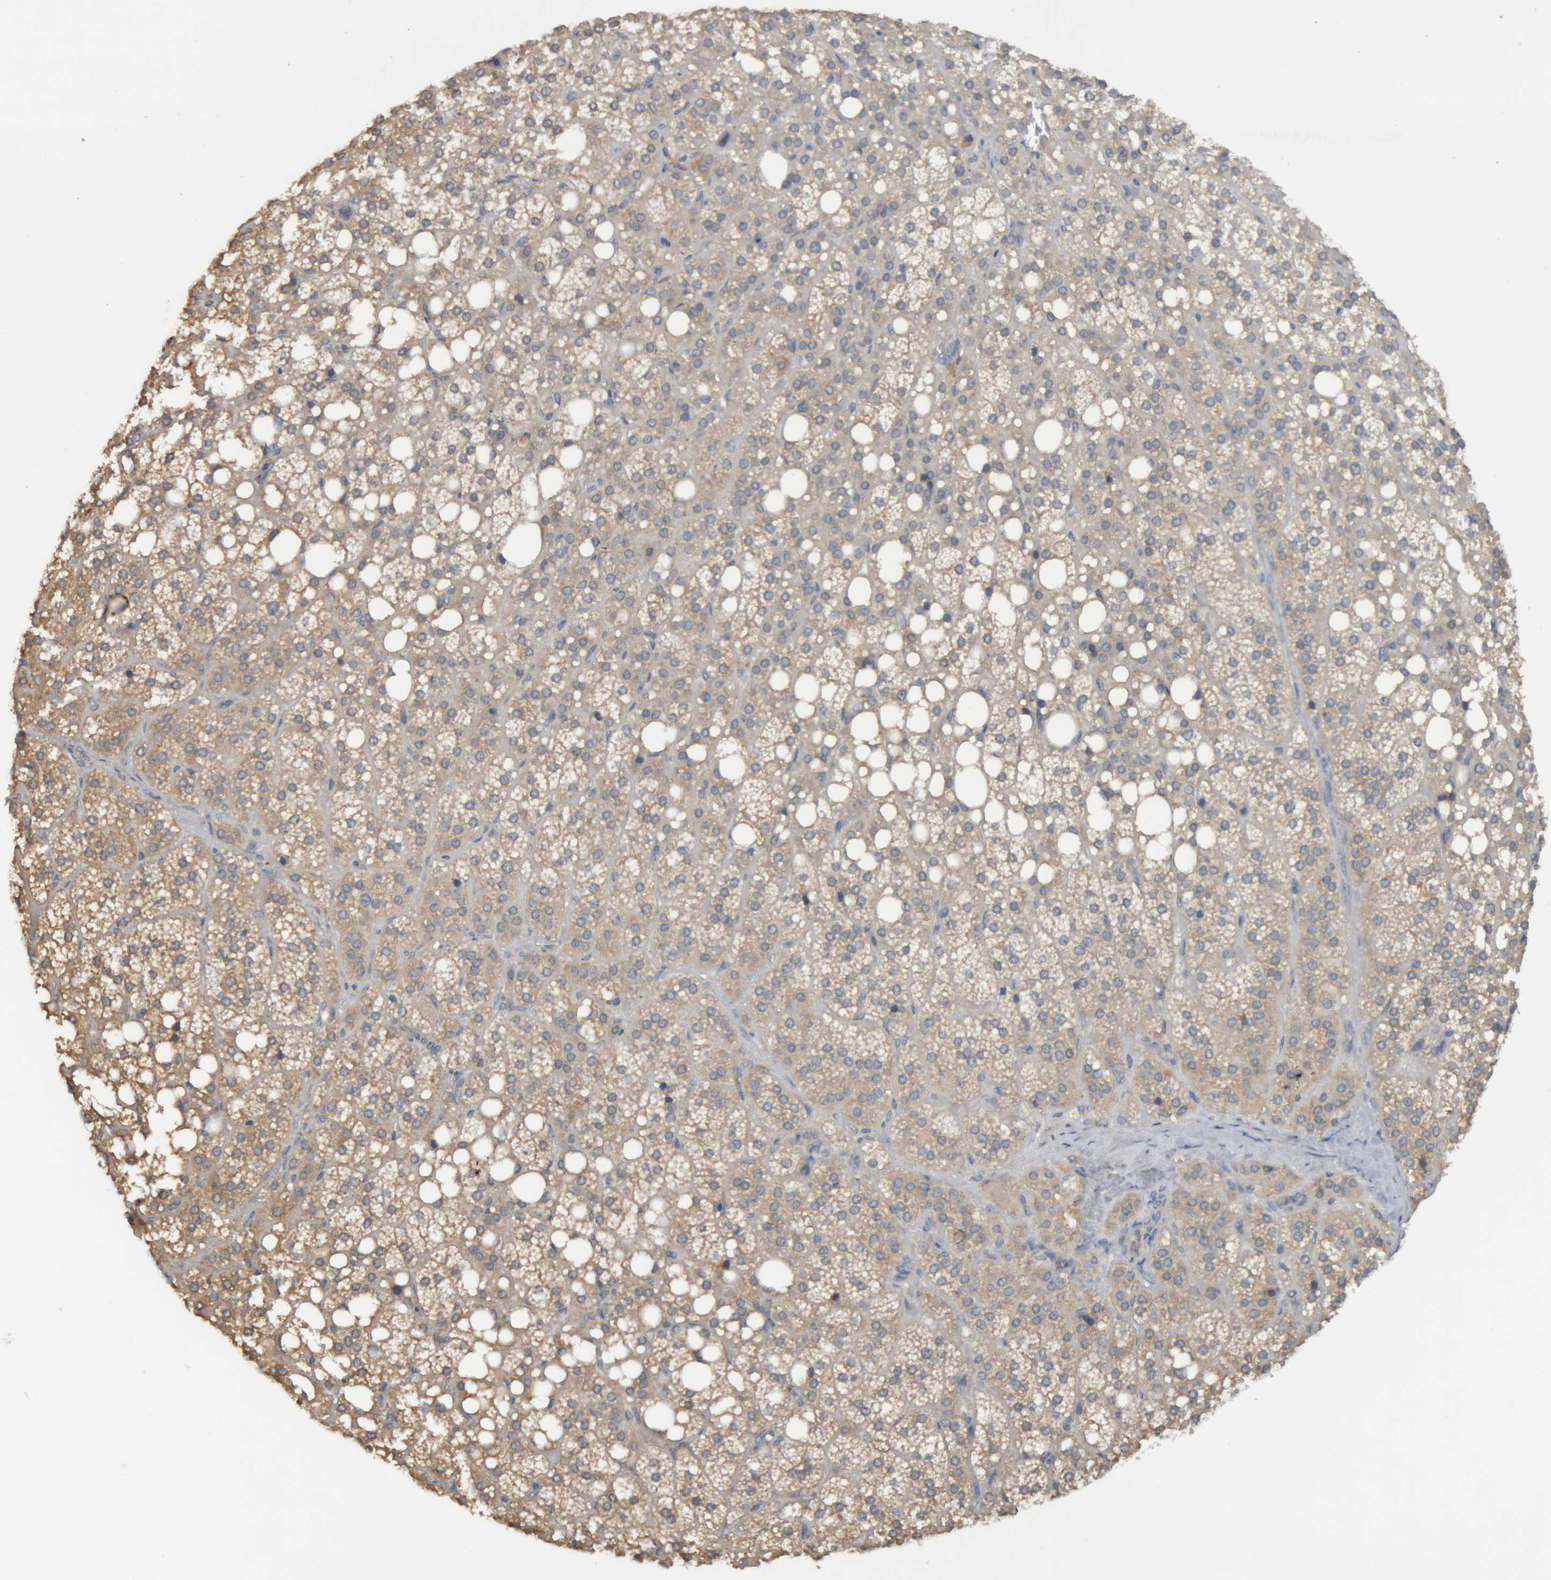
{"staining": {"intensity": "weak", "quantity": "25%-75%", "location": "cytoplasmic/membranous"}, "tissue": "adrenal gland", "cell_type": "Glandular cells", "image_type": "normal", "snomed": [{"axis": "morphology", "description": "Normal tissue, NOS"}, {"axis": "topography", "description": "Adrenal gland"}], "caption": "Brown immunohistochemical staining in normal human adrenal gland demonstrates weak cytoplasmic/membranous staining in approximately 25%-75% of glandular cells.", "gene": "TMED7", "patient": {"sex": "female", "age": 59}}